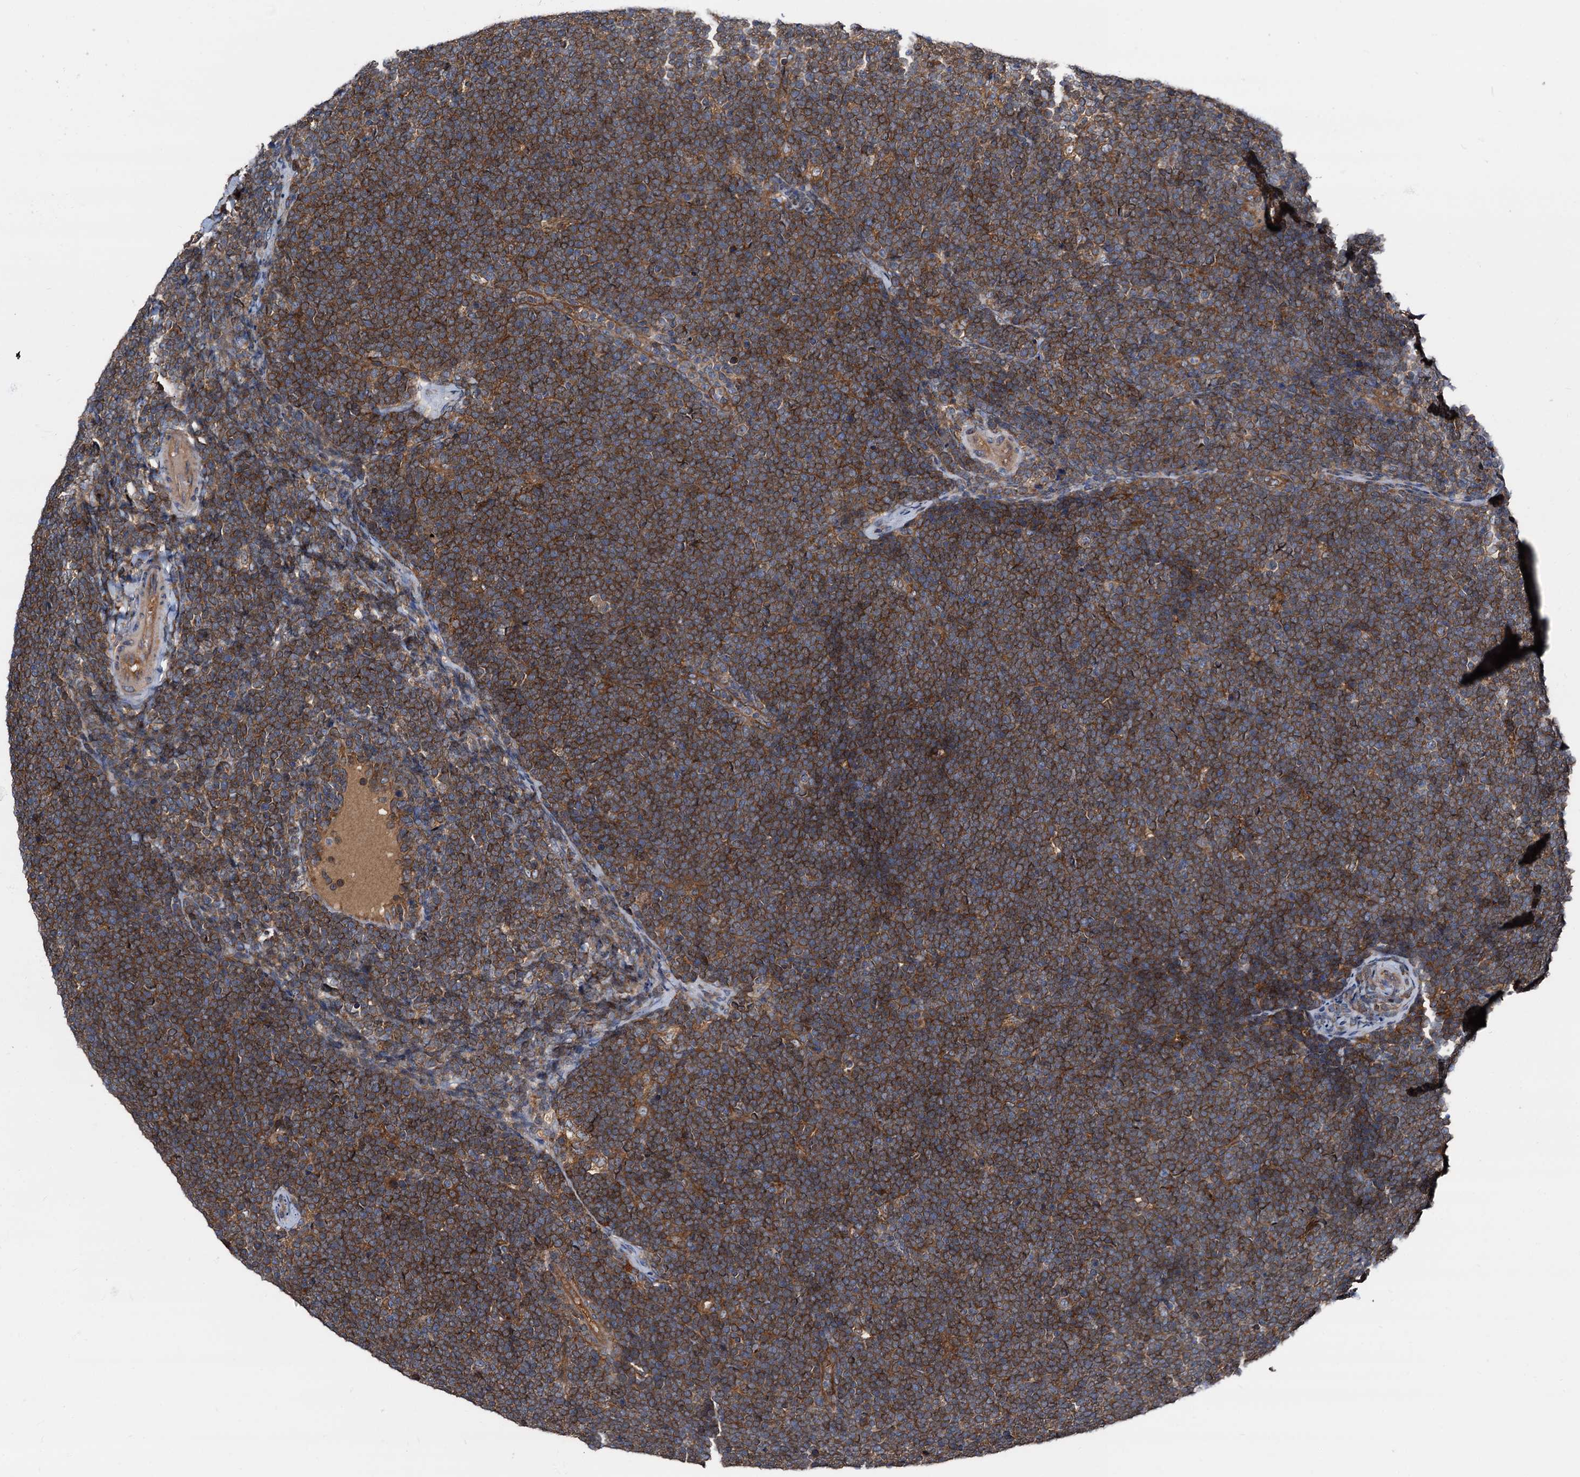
{"staining": {"intensity": "strong", "quantity": ">75%", "location": "cytoplasmic/membranous"}, "tissue": "lymphoma", "cell_type": "Tumor cells", "image_type": "cancer", "snomed": [{"axis": "morphology", "description": "Malignant lymphoma, non-Hodgkin's type, High grade"}, {"axis": "topography", "description": "Lymph node"}], "caption": "Brown immunohistochemical staining in human lymphoma displays strong cytoplasmic/membranous staining in approximately >75% of tumor cells. (DAB (3,3'-diaminobenzidine) IHC with brightfield microscopy, high magnification).", "gene": "PEX5", "patient": {"sex": "male", "age": 13}}